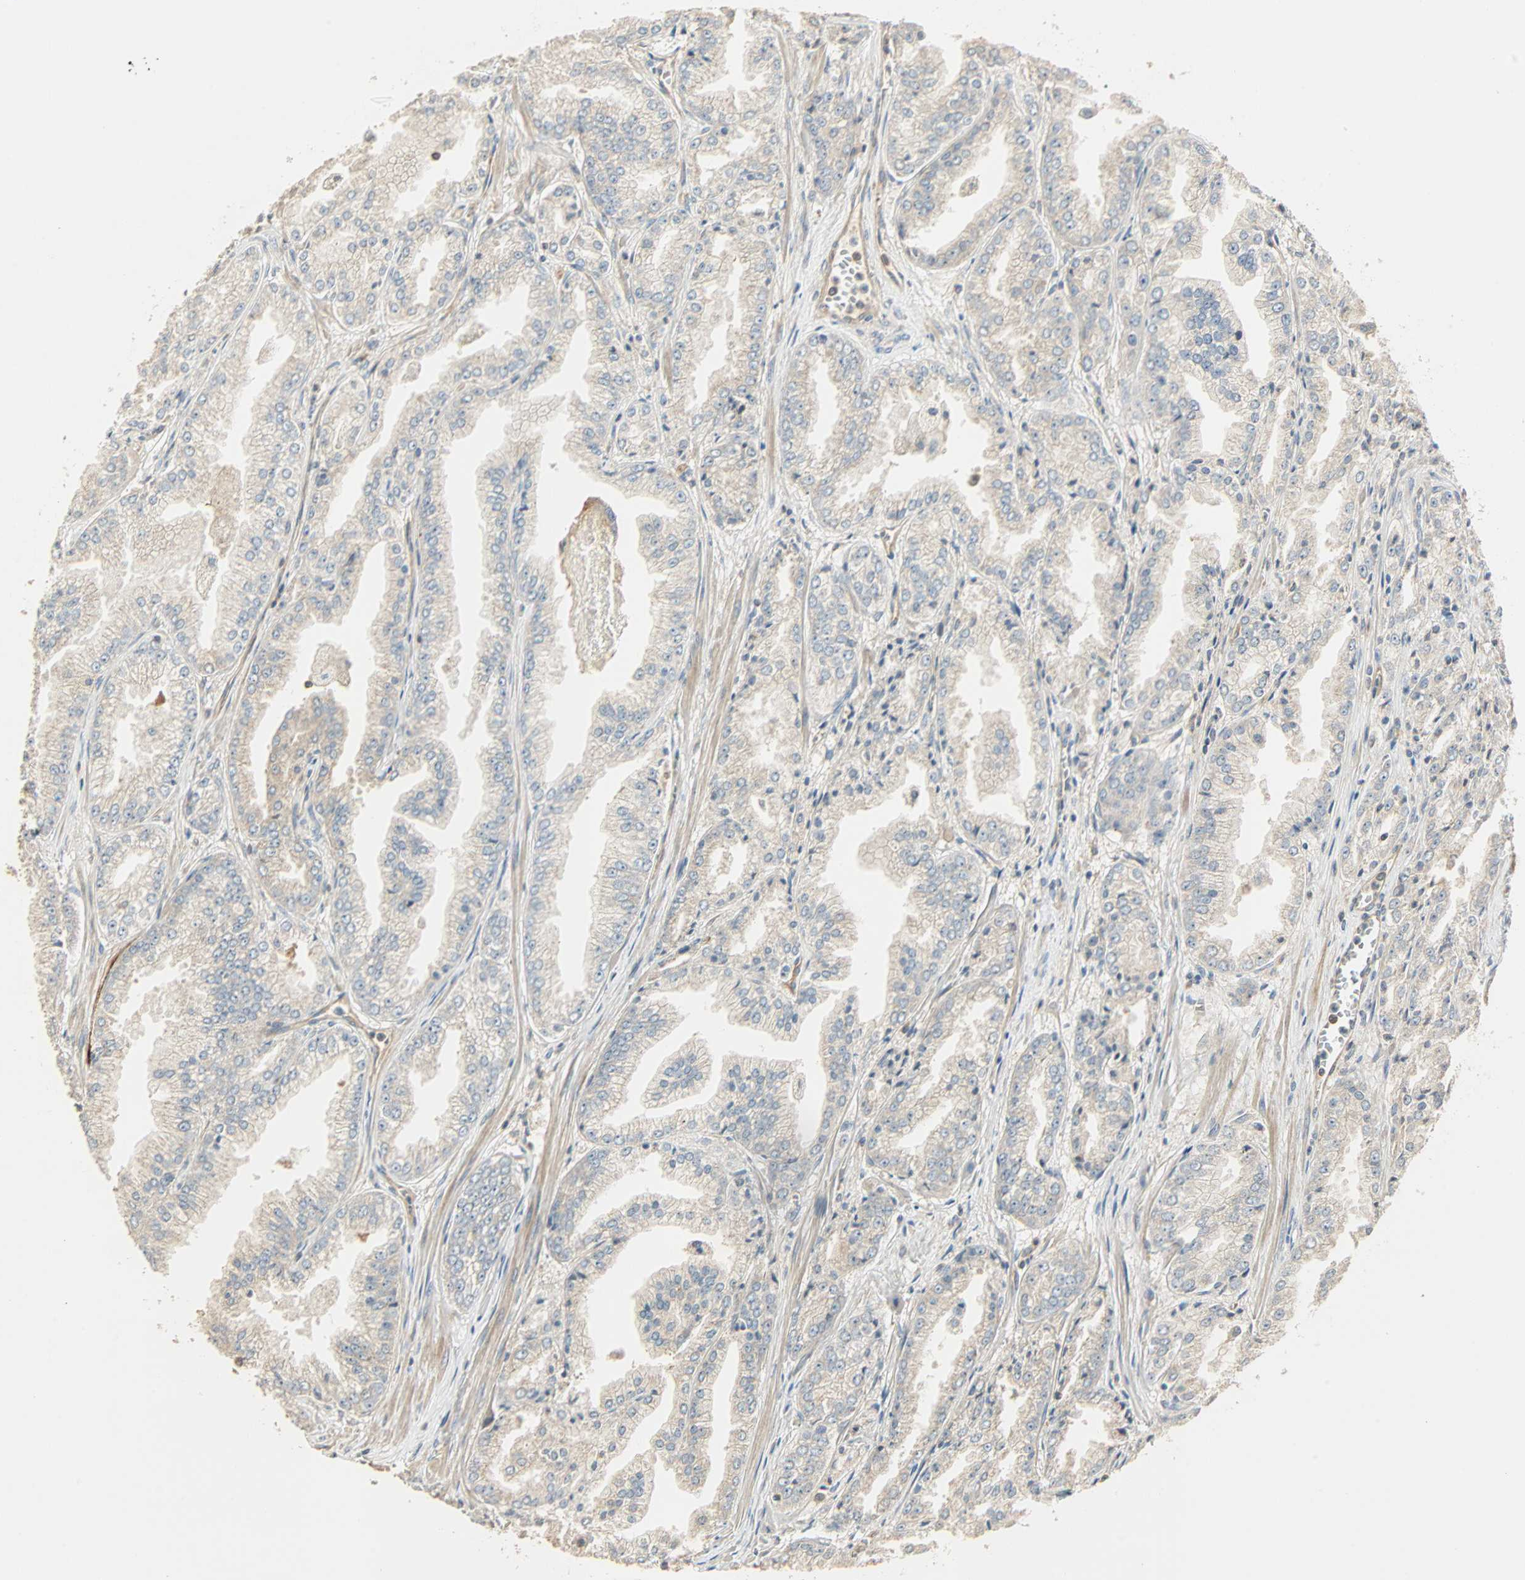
{"staining": {"intensity": "negative", "quantity": "none", "location": "none"}, "tissue": "prostate cancer", "cell_type": "Tumor cells", "image_type": "cancer", "snomed": [{"axis": "morphology", "description": "Adenocarcinoma, High grade"}, {"axis": "topography", "description": "Prostate"}], "caption": "Prostate cancer (high-grade adenocarcinoma) was stained to show a protein in brown. There is no significant staining in tumor cells.", "gene": "GALK1", "patient": {"sex": "male", "age": 61}}